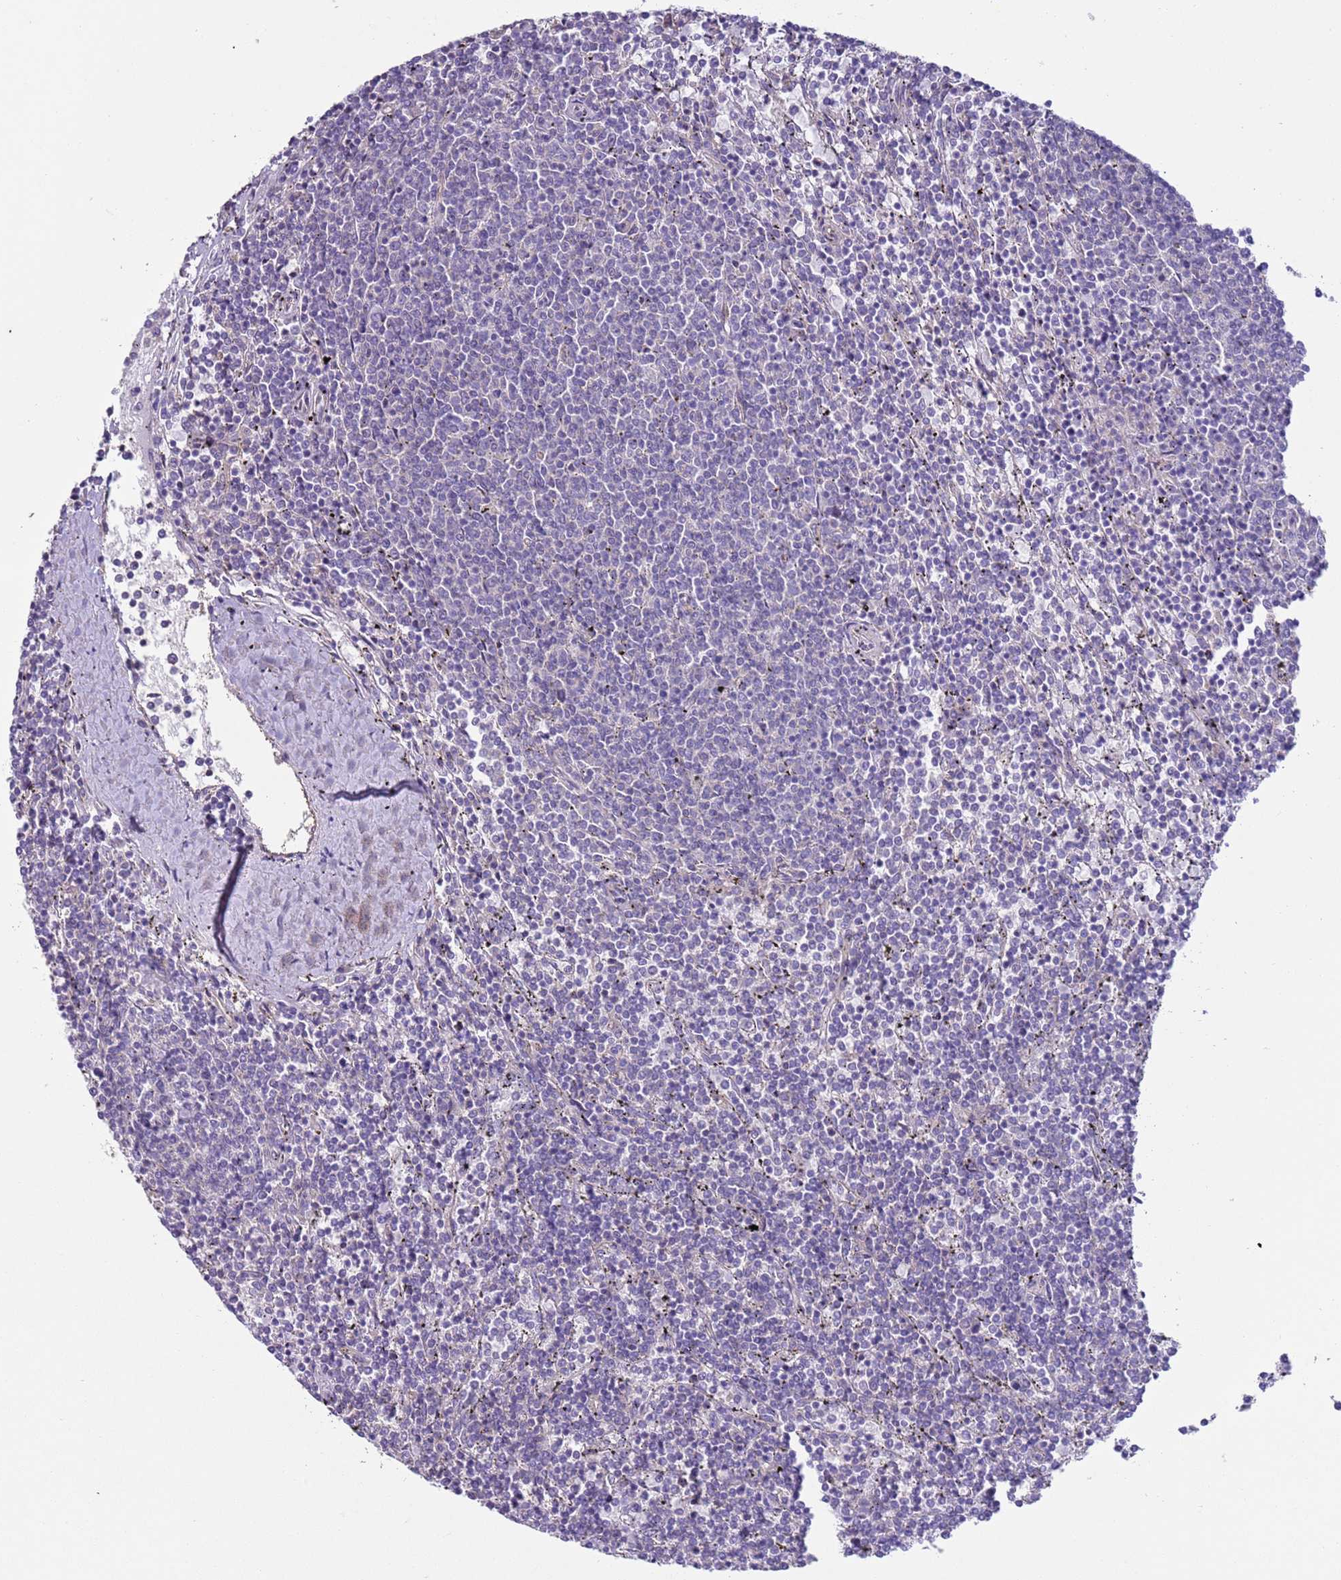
{"staining": {"intensity": "negative", "quantity": "none", "location": "none"}, "tissue": "lymphoma", "cell_type": "Tumor cells", "image_type": "cancer", "snomed": [{"axis": "morphology", "description": "Malignant lymphoma, non-Hodgkin's type, Low grade"}, {"axis": "topography", "description": "Spleen"}], "caption": "Low-grade malignant lymphoma, non-Hodgkin's type stained for a protein using immunohistochemistry (IHC) demonstrates no staining tumor cells.", "gene": "HEATR1", "patient": {"sex": "female", "age": 50}}